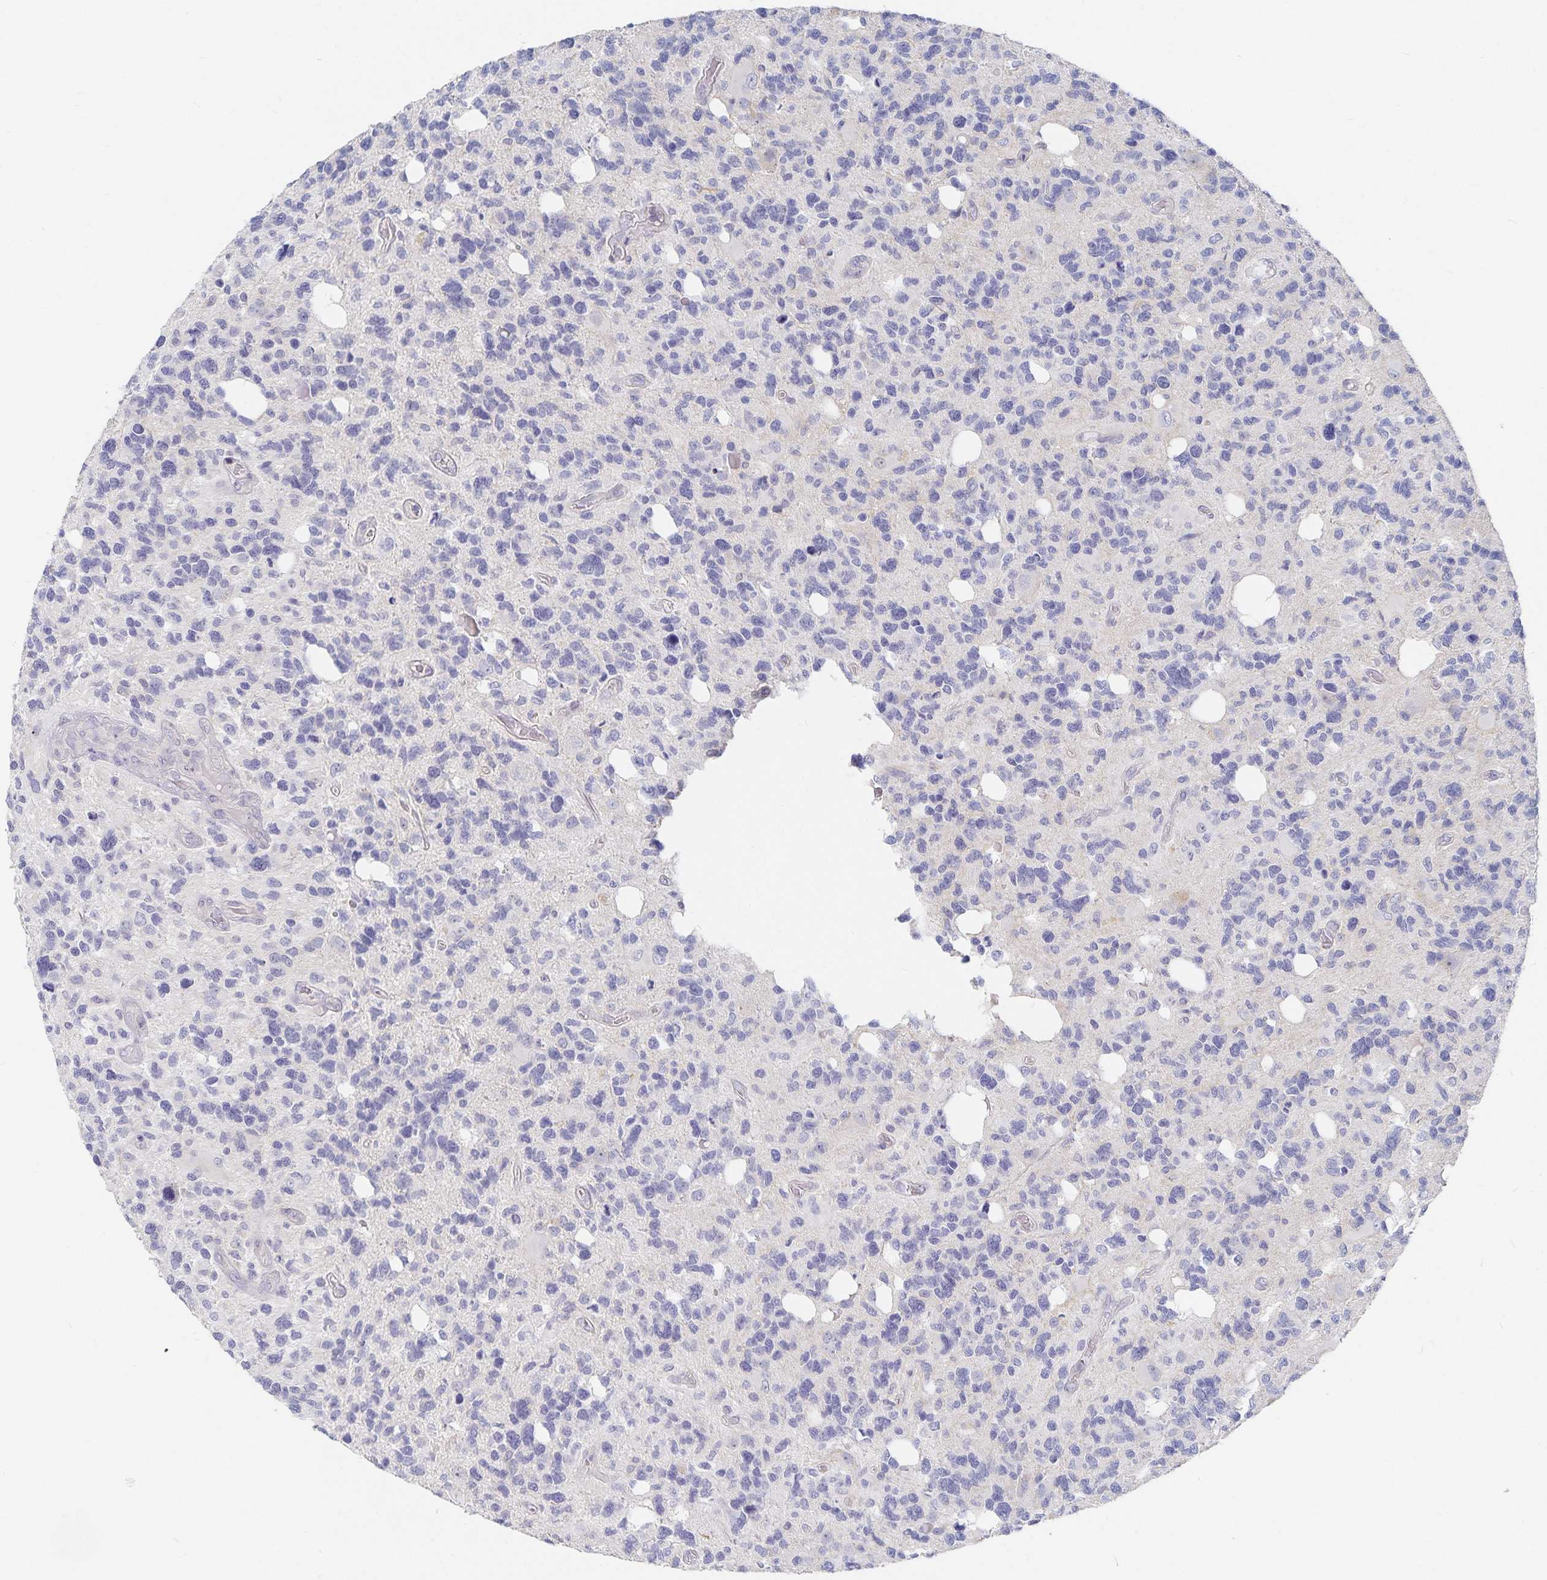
{"staining": {"intensity": "negative", "quantity": "none", "location": "none"}, "tissue": "glioma", "cell_type": "Tumor cells", "image_type": "cancer", "snomed": [{"axis": "morphology", "description": "Glioma, malignant, High grade"}, {"axis": "topography", "description": "Brain"}], "caption": "Image shows no significant protein staining in tumor cells of glioma.", "gene": "DNAH9", "patient": {"sex": "male", "age": 49}}